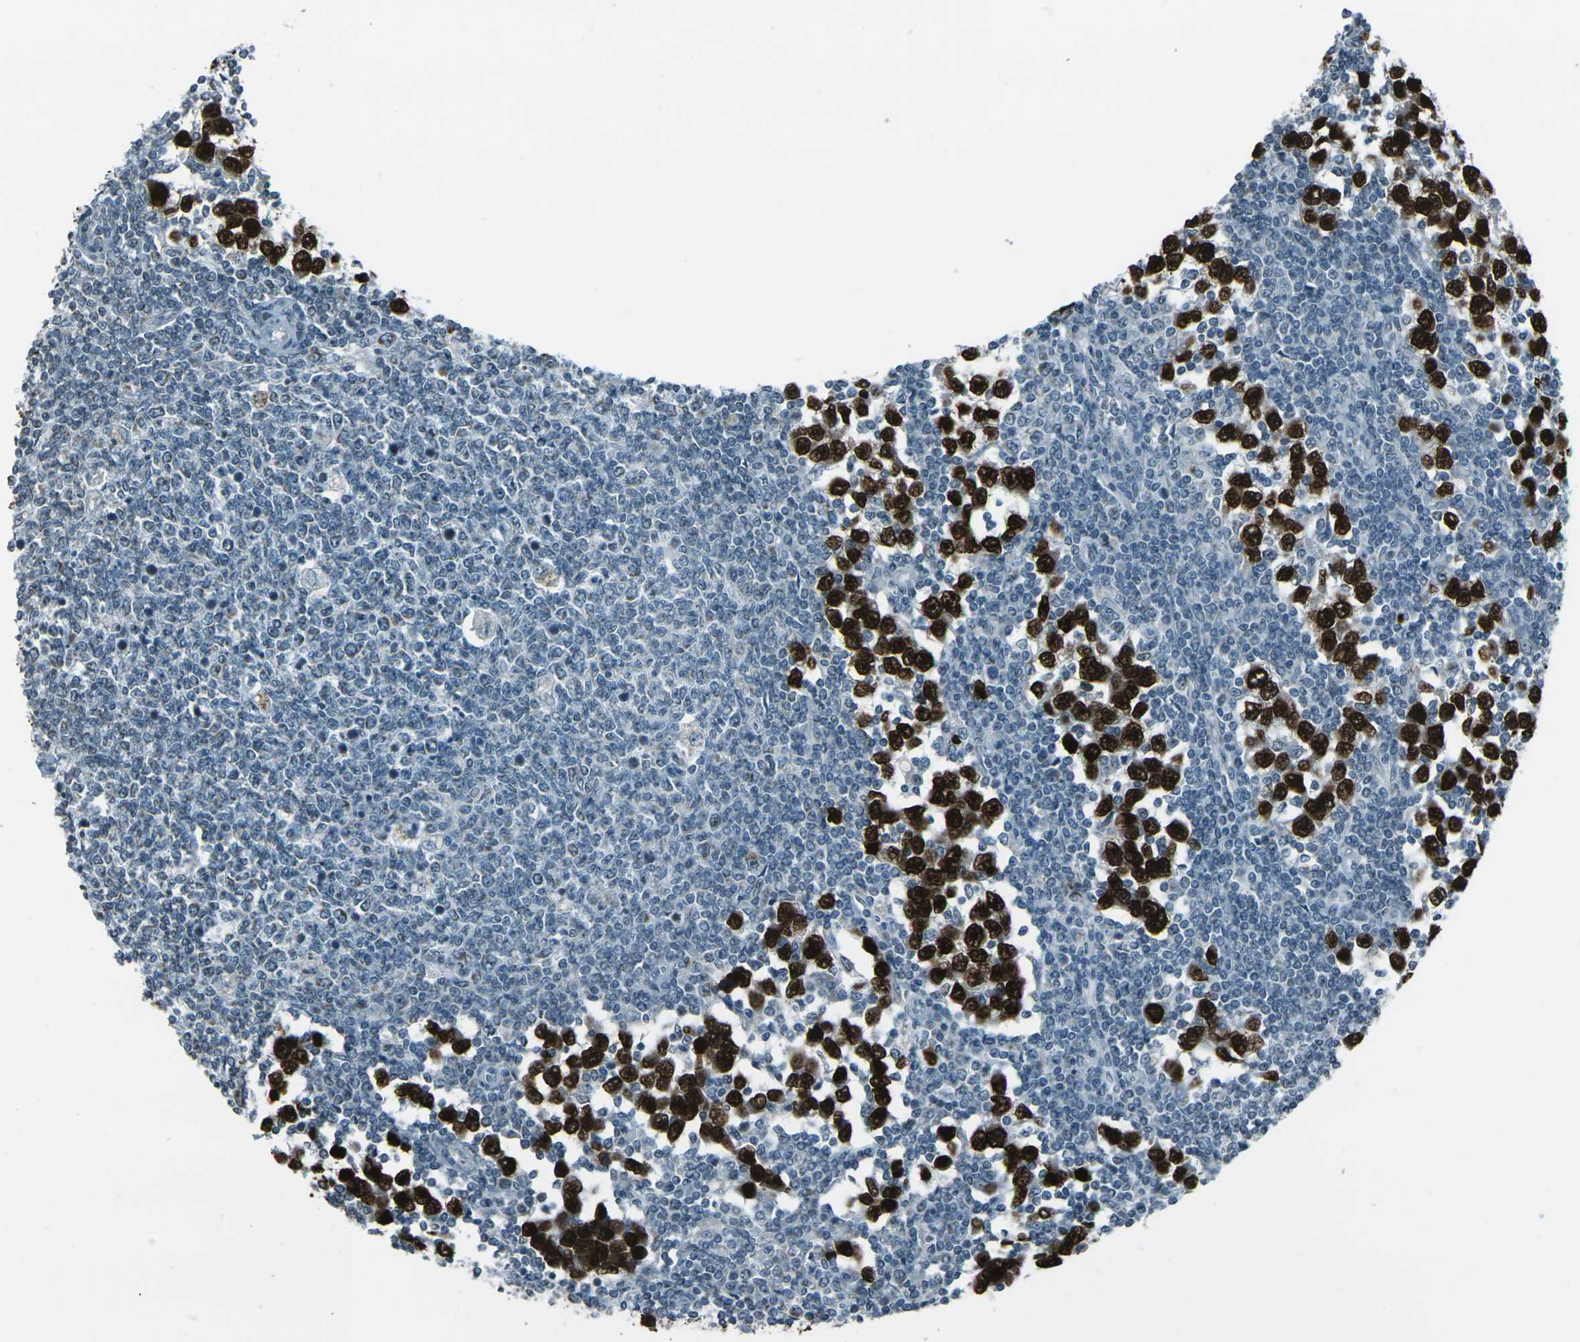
{"staining": {"intensity": "strong", "quantity": ">75%", "location": "nuclear"}, "tissue": "testis cancer", "cell_type": "Tumor cells", "image_type": "cancer", "snomed": [{"axis": "morphology", "description": "Seminoma, NOS"}, {"axis": "topography", "description": "Testis"}], "caption": "A high-resolution micrograph shows IHC staining of seminoma (testis), which exhibits strong nuclear expression in about >75% of tumor cells. Immunohistochemistry (ihc) stains the protein of interest in brown and the nuclei are stained blue.", "gene": "H2BC1", "patient": {"sex": "male", "age": 65}}